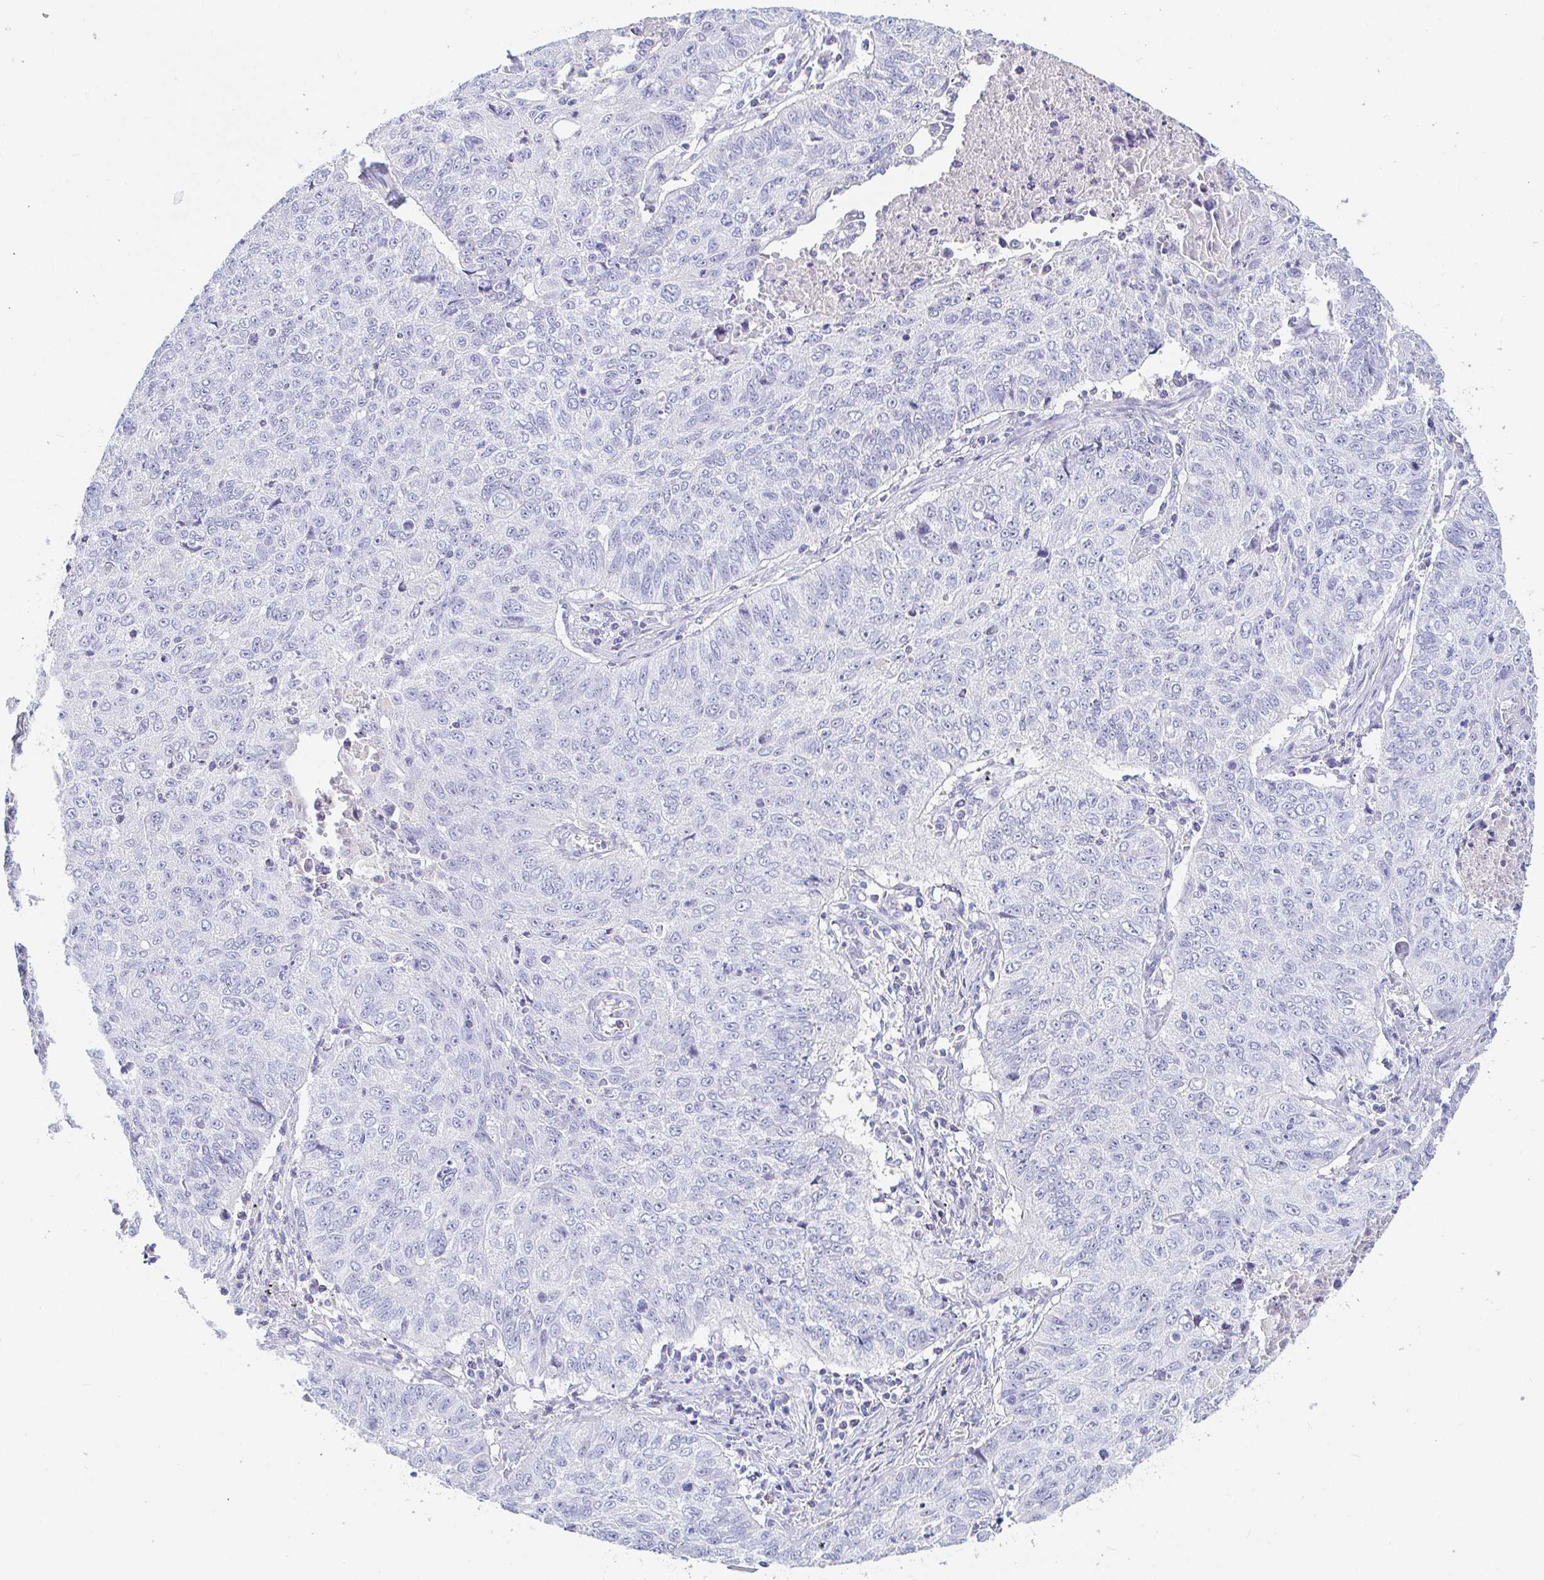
{"staining": {"intensity": "negative", "quantity": "none", "location": "none"}, "tissue": "lung cancer", "cell_type": "Tumor cells", "image_type": "cancer", "snomed": [{"axis": "morphology", "description": "Normal morphology"}, {"axis": "morphology", "description": "Aneuploidy"}, {"axis": "morphology", "description": "Squamous cell carcinoma, NOS"}, {"axis": "topography", "description": "Lymph node"}, {"axis": "topography", "description": "Lung"}], "caption": "An immunohistochemistry (IHC) image of lung aneuploidy is shown. There is no staining in tumor cells of lung aneuploidy.", "gene": "PDE6B", "patient": {"sex": "female", "age": 76}}